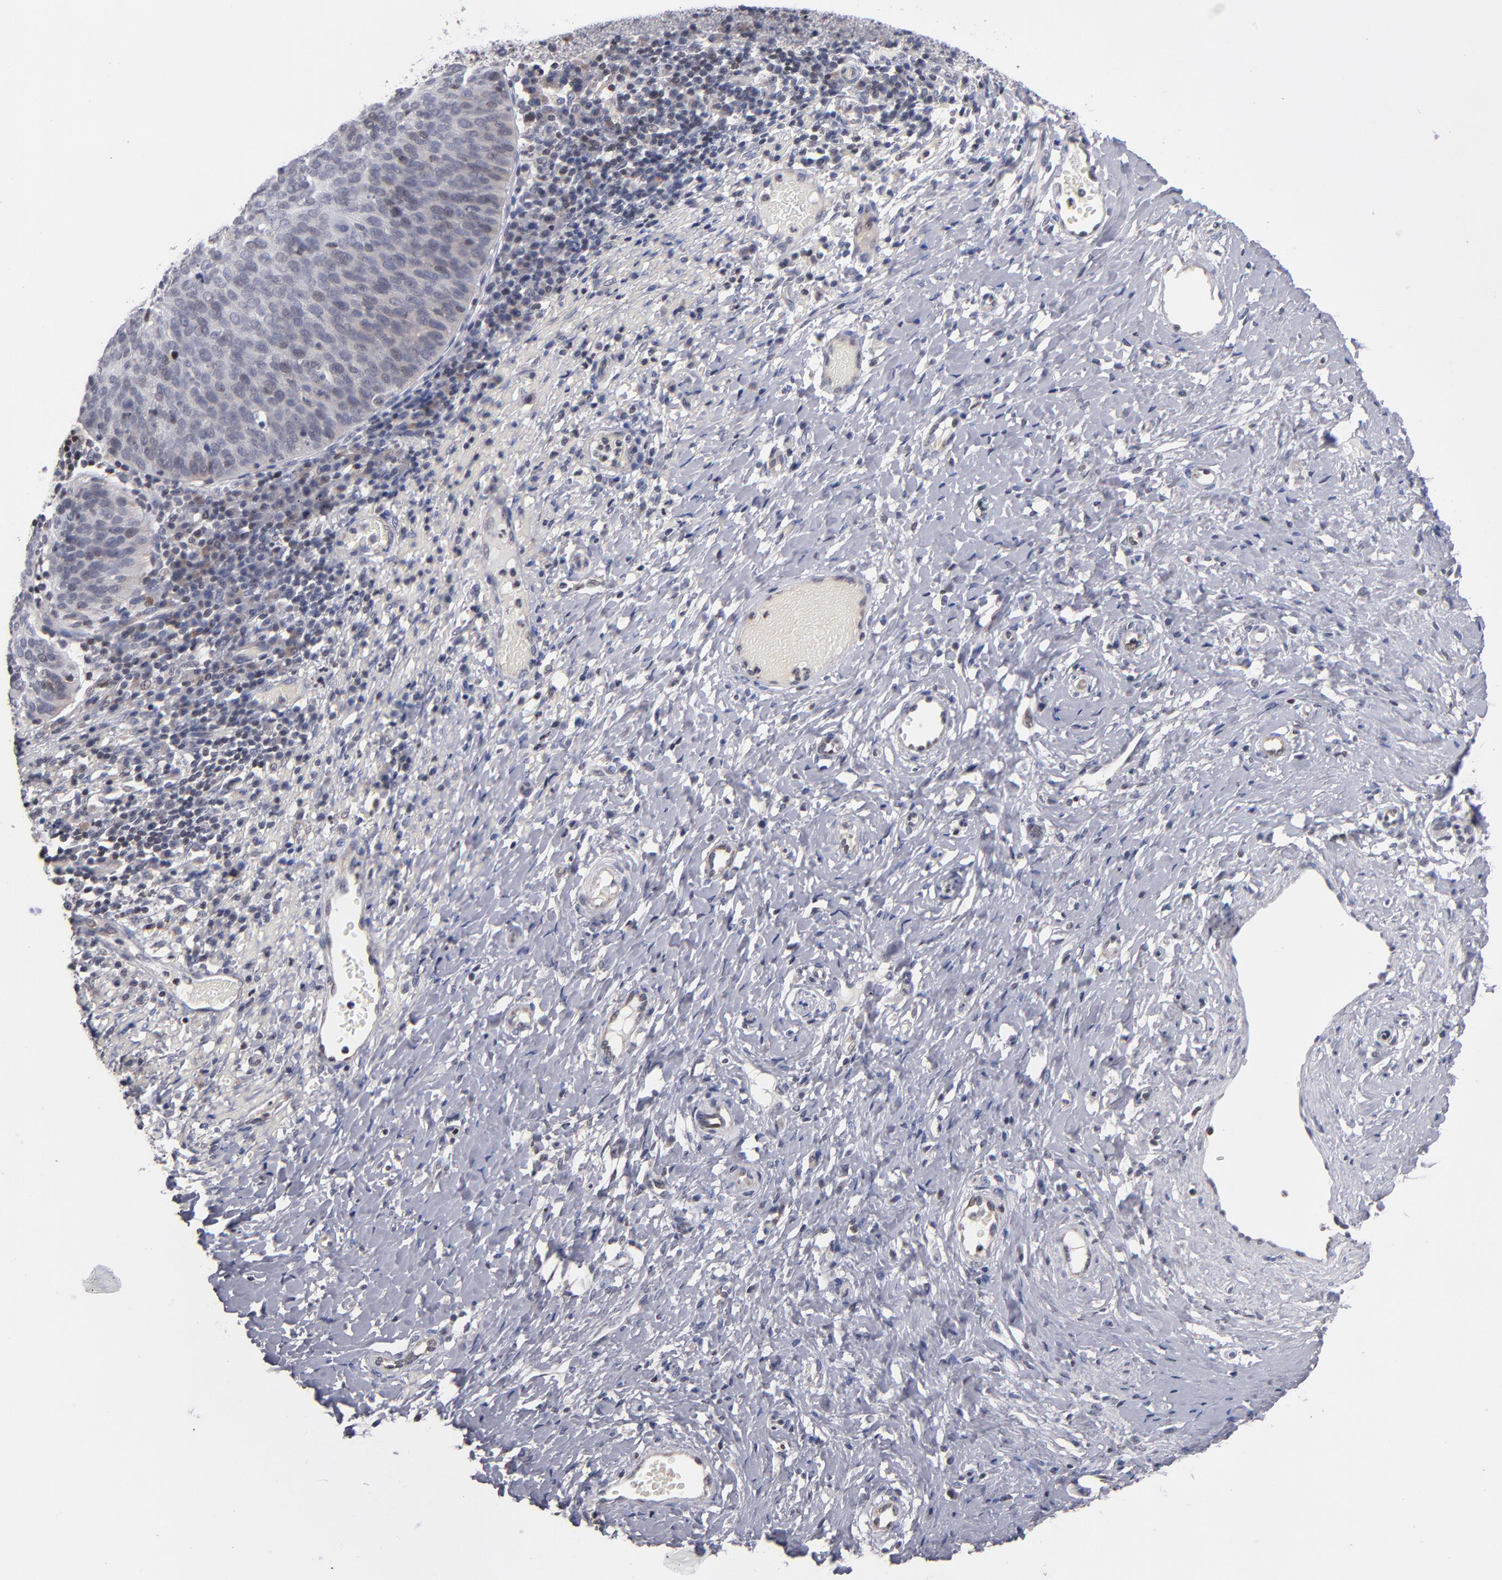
{"staining": {"intensity": "weak", "quantity": "<25%", "location": "cytoplasmic/membranous,nuclear"}, "tissue": "cervical cancer", "cell_type": "Tumor cells", "image_type": "cancer", "snomed": [{"axis": "morphology", "description": "Normal tissue, NOS"}, {"axis": "morphology", "description": "Squamous cell carcinoma, NOS"}, {"axis": "topography", "description": "Cervix"}], "caption": "DAB (3,3'-diaminobenzidine) immunohistochemical staining of human cervical cancer exhibits no significant positivity in tumor cells.", "gene": "ODF2", "patient": {"sex": "female", "age": 39}}